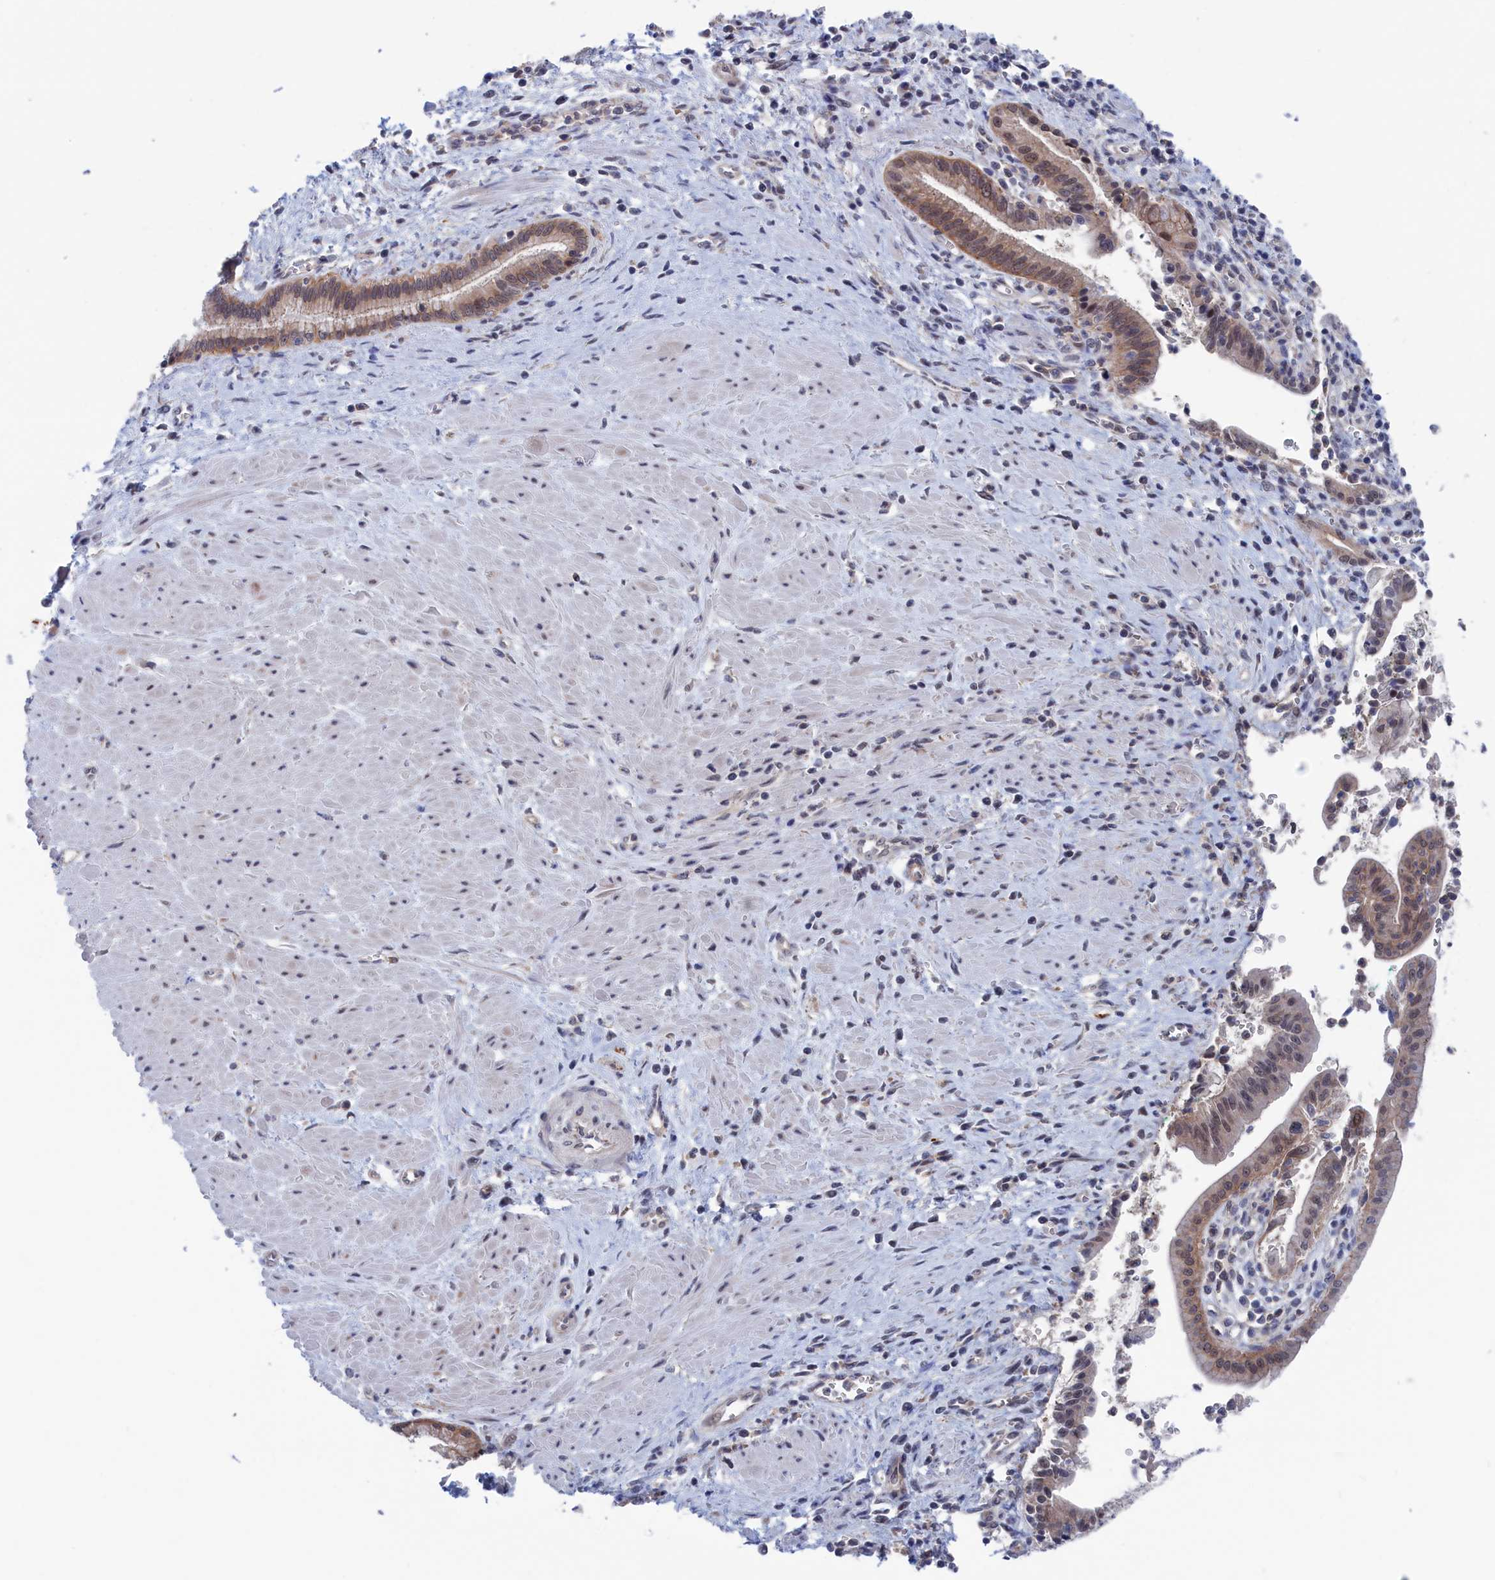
{"staining": {"intensity": "weak", "quantity": ">75%", "location": "cytoplasmic/membranous,nuclear"}, "tissue": "pancreatic cancer", "cell_type": "Tumor cells", "image_type": "cancer", "snomed": [{"axis": "morphology", "description": "Adenocarcinoma, NOS"}, {"axis": "topography", "description": "Pancreas"}], "caption": "Protein analysis of pancreatic adenocarcinoma tissue exhibits weak cytoplasmic/membranous and nuclear expression in about >75% of tumor cells.", "gene": "MARCHF3", "patient": {"sex": "male", "age": 78}}